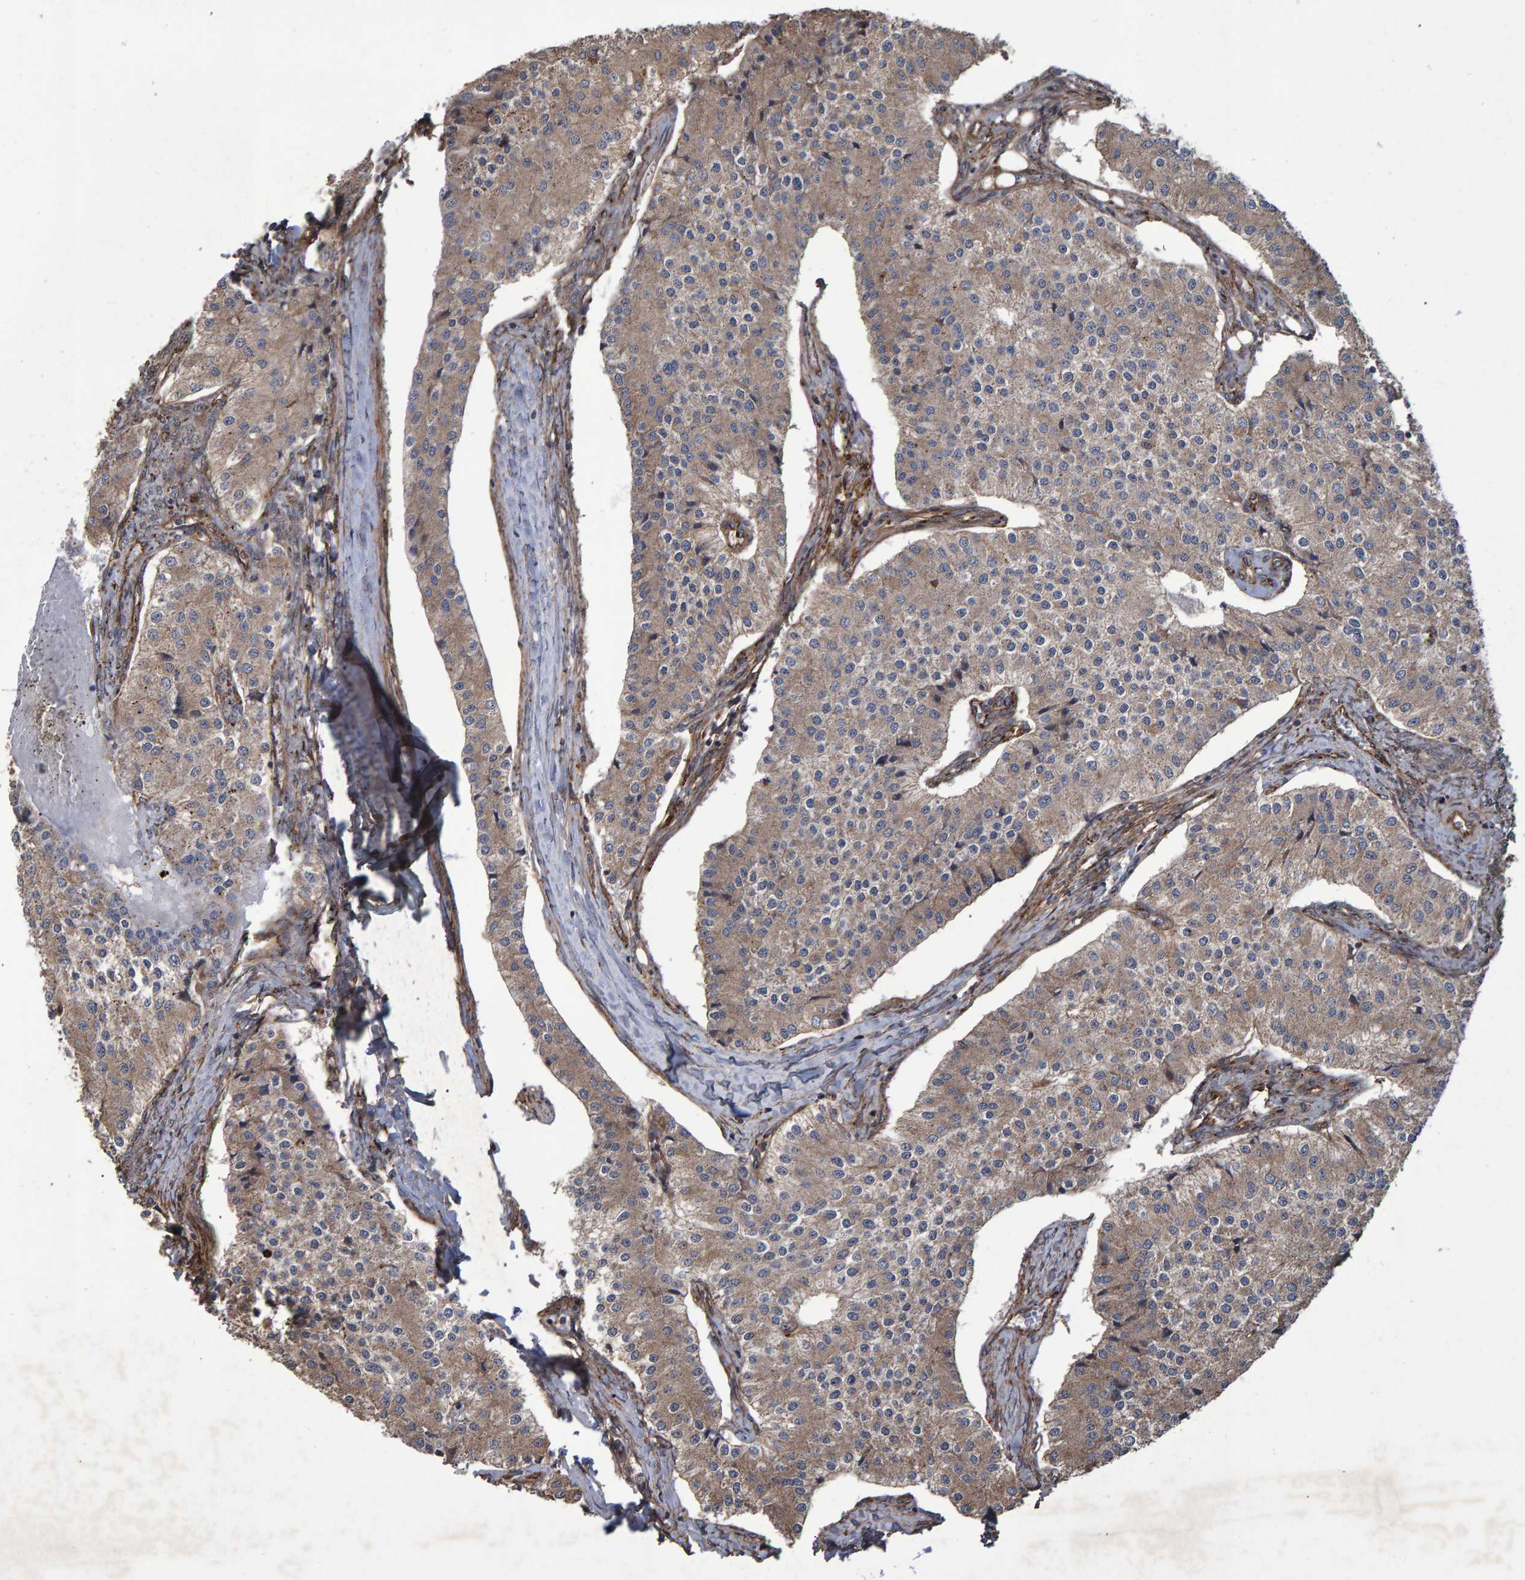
{"staining": {"intensity": "moderate", "quantity": ">75%", "location": "cytoplasmic/membranous"}, "tissue": "carcinoid", "cell_type": "Tumor cells", "image_type": "cancer", "snomed": [{"axis": "morphology", "description": "Carcinoid, malignant, NOS"}, {"axis": "topography", "description": "Colon"}], "caption": "Protein expression analysis of human carcinoid reveals moderate cytoplasmic/membranous positivity in about >75% of tumor cells.", "gene": "TRIM68", "patient": {"sex": "female", "age": 52}}